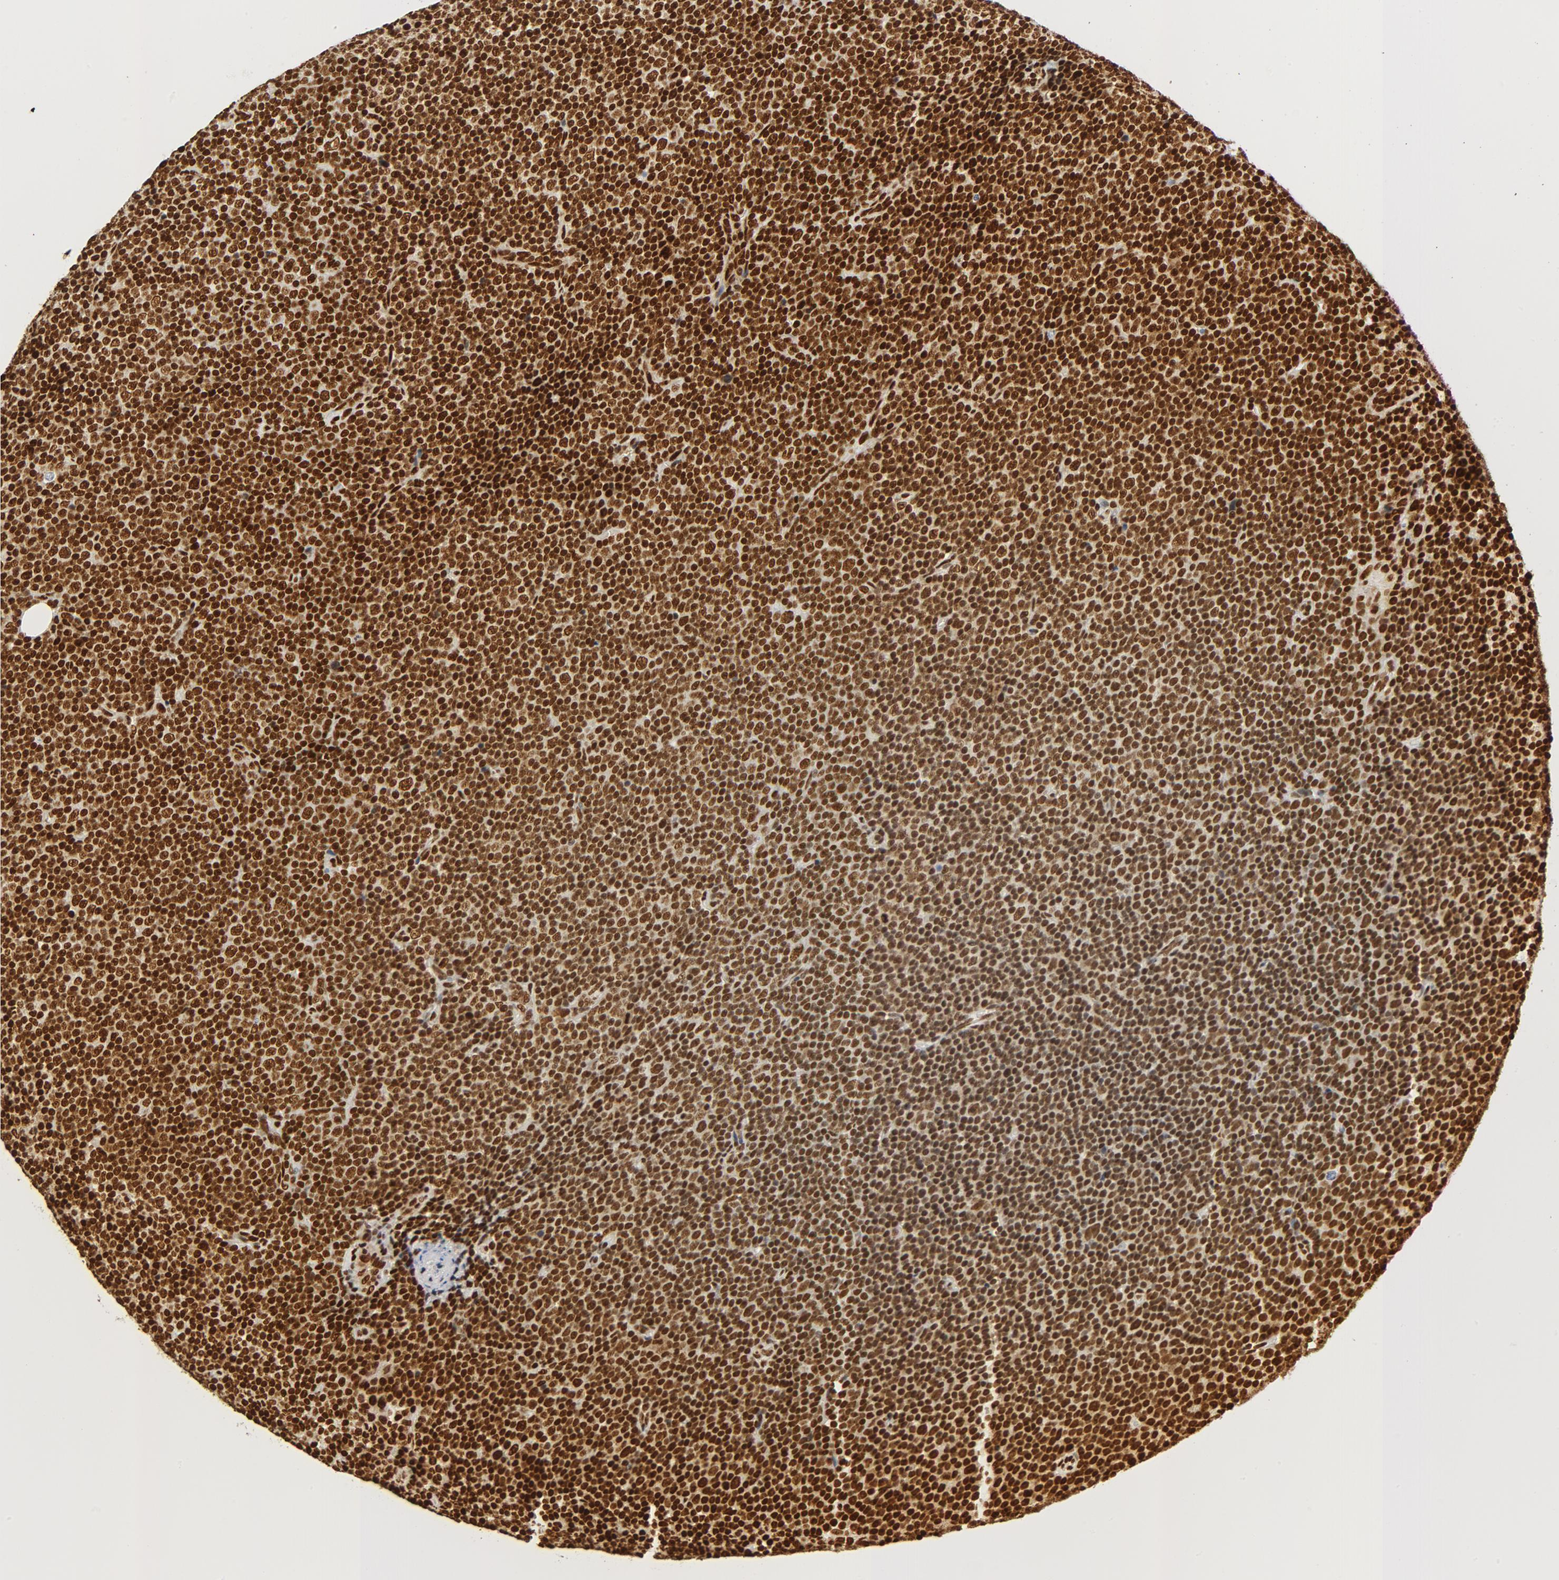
{"staining": {"intensity": "strong", "quantity": ">75%", "location": "nuclear"}, "tissue": "lymphoma", "cell_type": "Tumor cells", "image_type": "cancer", "snomed": [{"axis": "morphology", "description": "Malignant lymphoma, non-Hodgkin's type, Low grade"}, {"axis": "topography", "description": "Lymph node"}], "caption": "The photomicrograph shows staining of lymphoma, revealing strong nuclear protein staining (brown color) within tumor cells. (DAB = brown stain, brightfield microscopy at high magnification).", "gene": "CTBP1", "patient": {"sex": "female", "age": 67}}